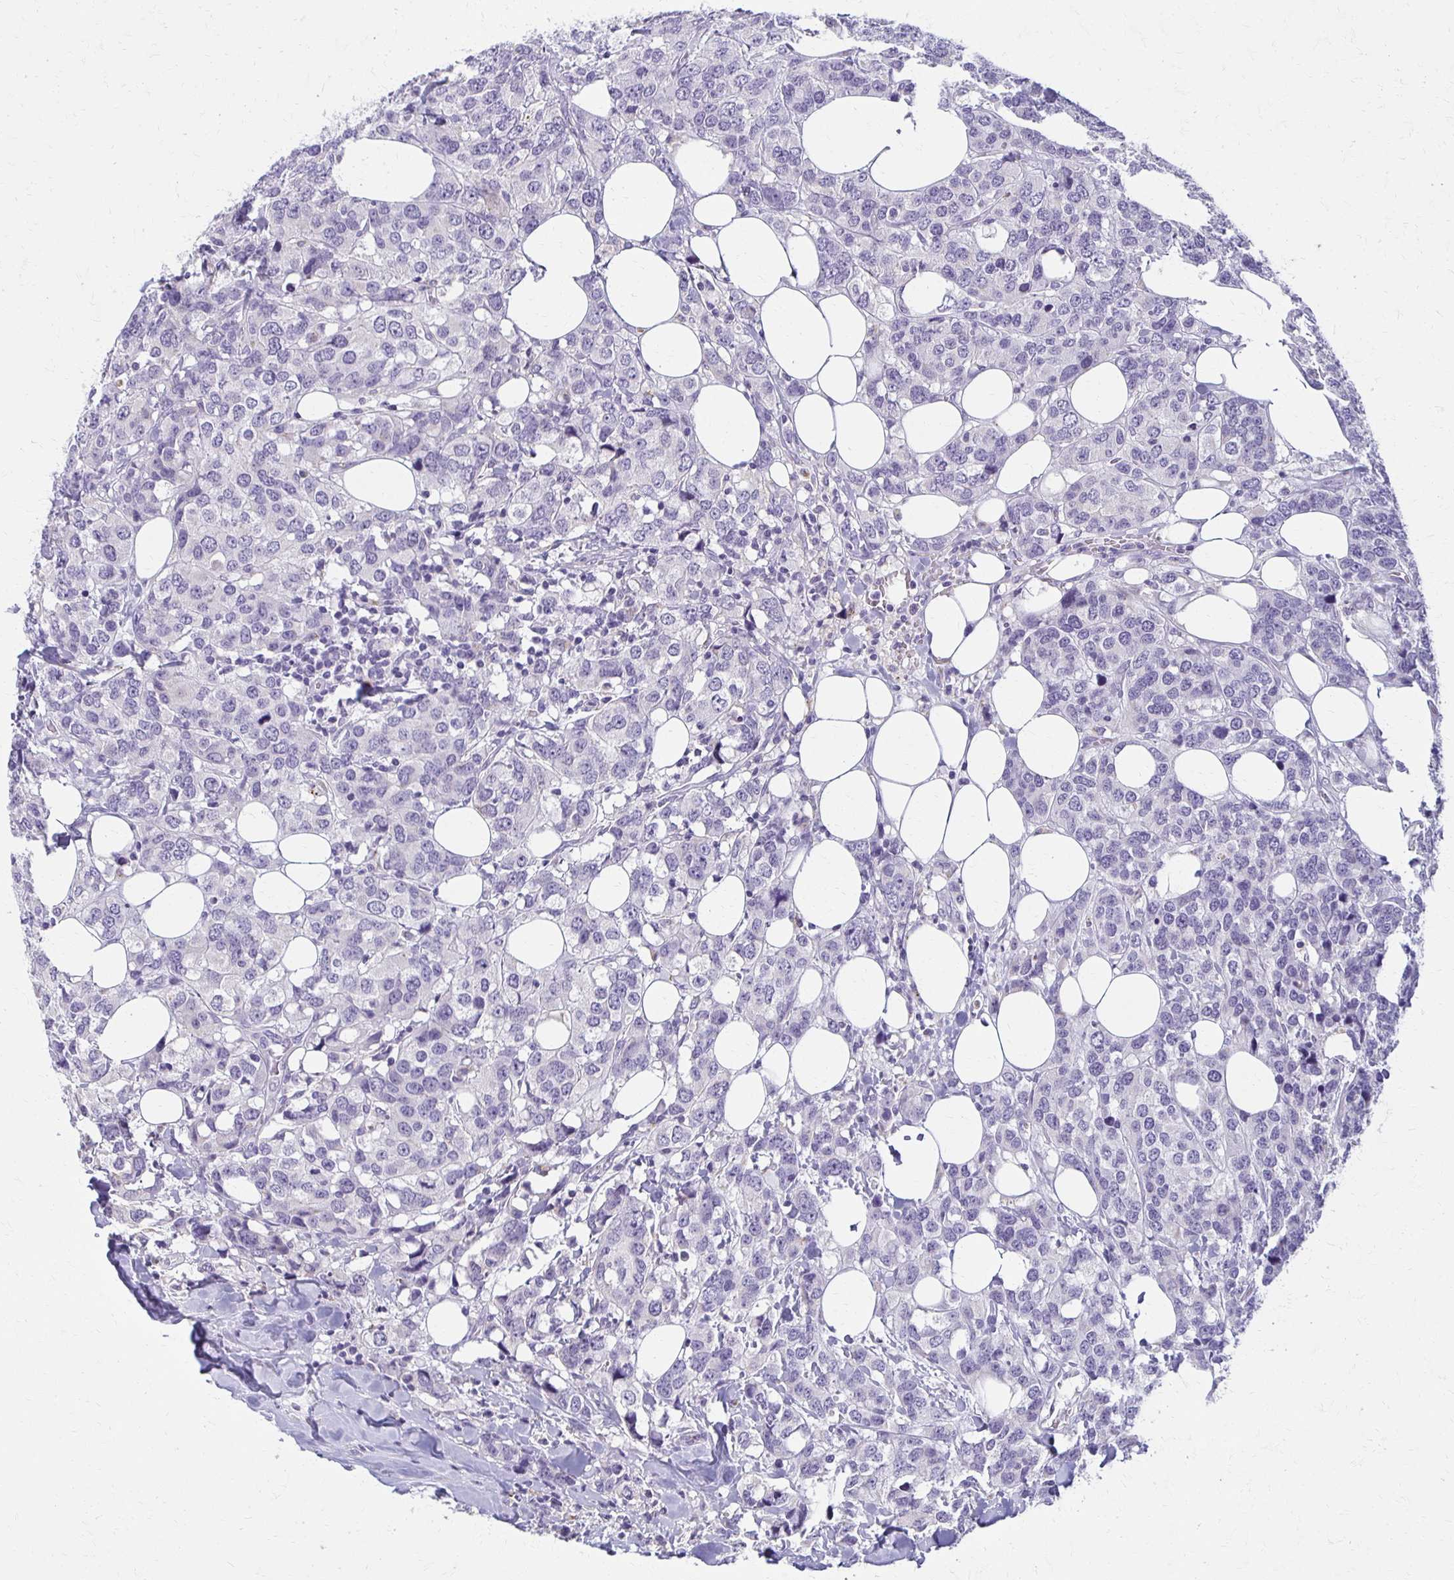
{"staining": {"intensity": "negative", "quantity": "none", "location": "none"}, "tissue": "breast cancer", "cell_type": "Tumor cells", "image_type": "cancer", "snomed": [{"axis": "morphology", "description": "Lobular carcinoma"}, {"axis": "topography", "description": "Breast"}], "caption": "Breast cancer stained for a protein using immunohistochemistry (IHC) exhibits no expression tumor cells.", "gene": "BBS12", "patient": {"sex": "female", "age": 59}}